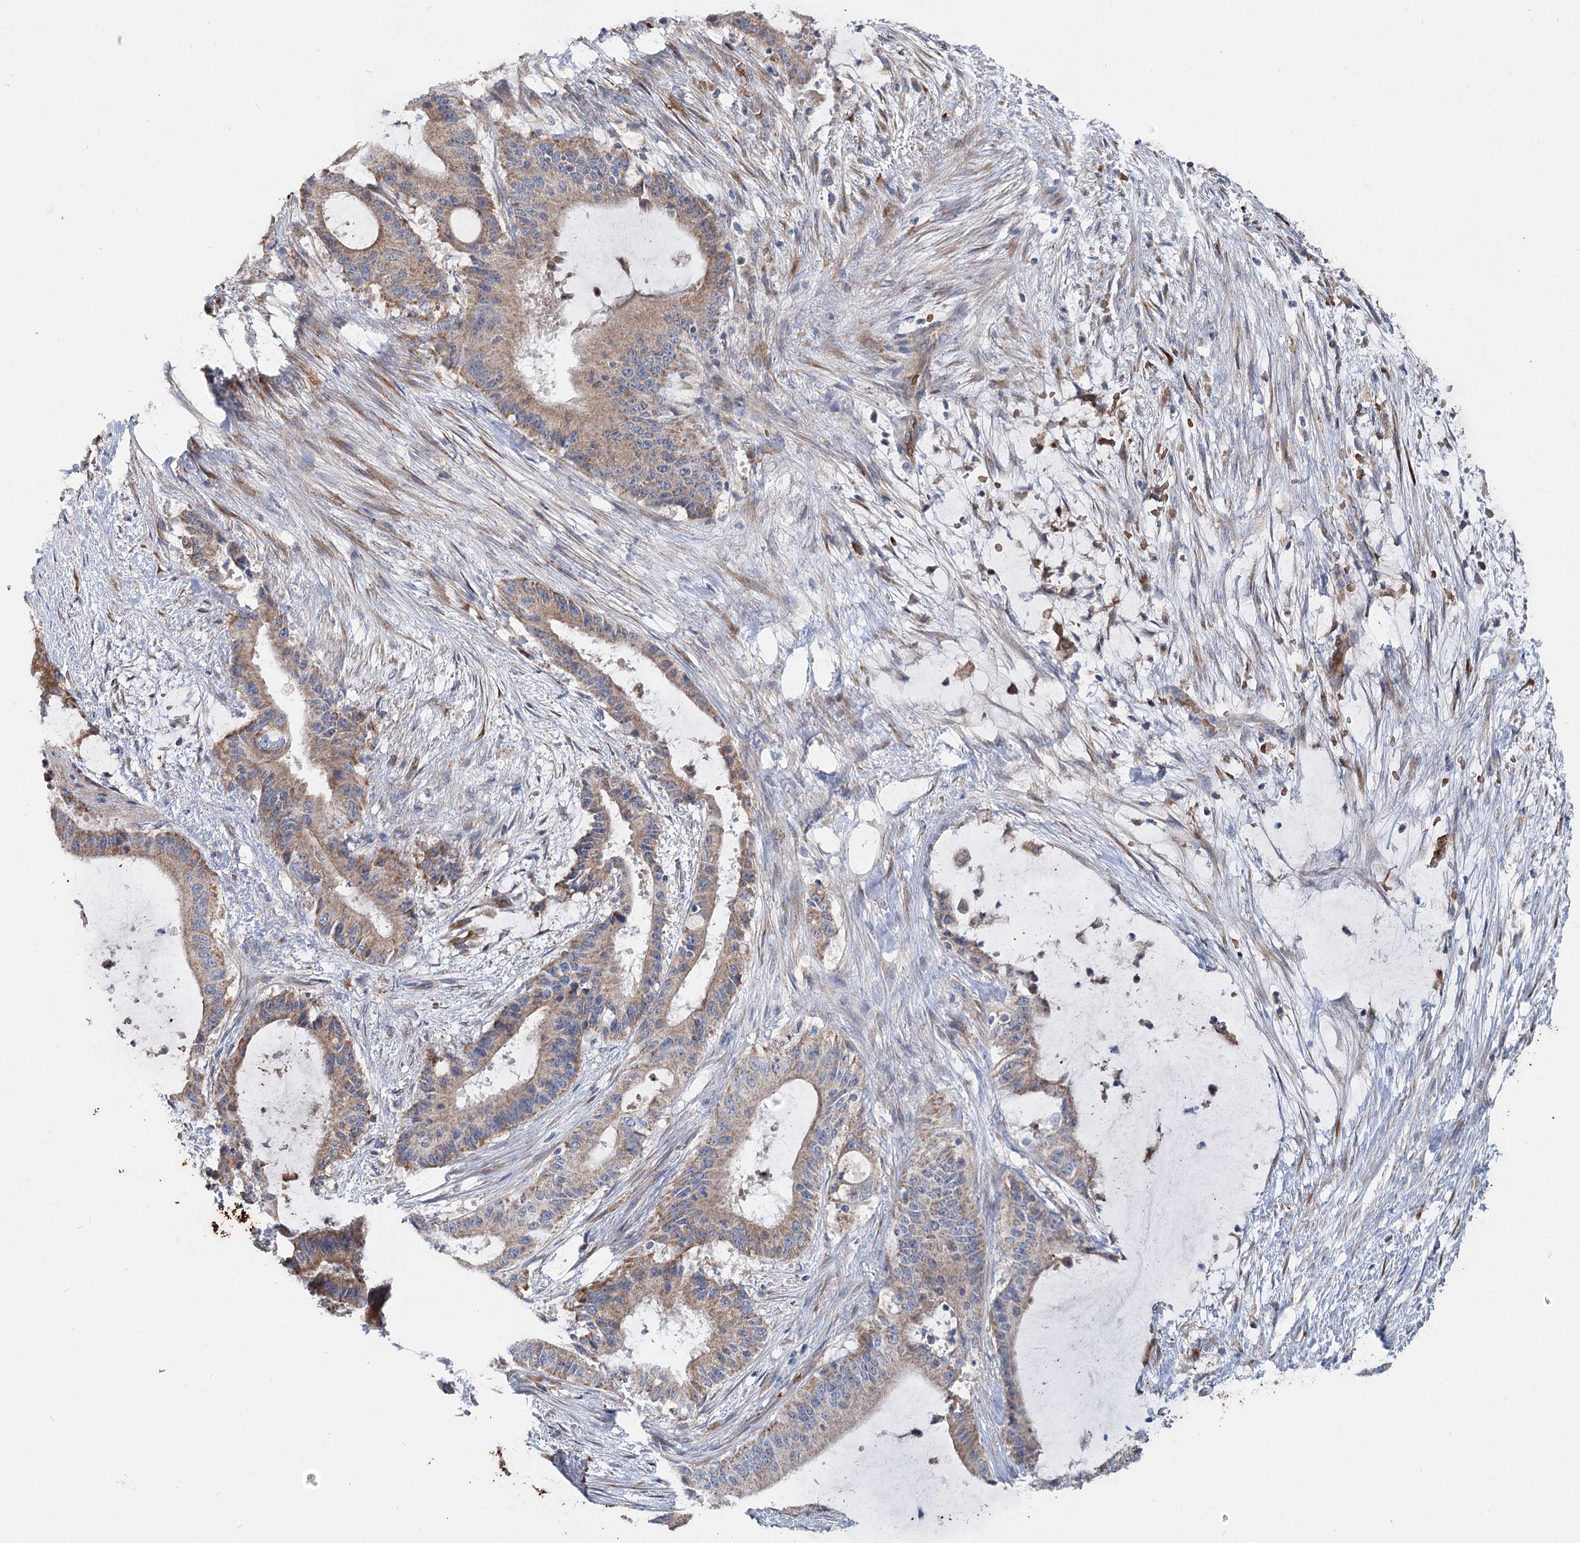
{"staining": {"intensity": "weak", "quantity": ">75%", "location": "cytoplasmic/membranous"}, "tissue": "liver cancer", "cell_type": "Tumor cells", "image_type": "cancer", "snomed": [{"axis": "morphology", "description": "Normal tissue, NOS"}, {"axis": "morphology", "description": "Cholangiocarcinoma"}, {"axis": "topography", "description": "Liver"}, {"axis": "topography", "description": "Peripheral nerve tissue"}], "caption": "A micrograph of cholangiocarcinoma (liver) stained for a protein displays weak cytoplasmic/membranous brown staining in tumor cells. The staining was performed using DAB to visualize the protein expression in brown, while the nuclei were stained in blue with hematoxylin (Magnification: 20x).", "gene": "CIB4", "patient": {"sex": "female", "age": 73}}